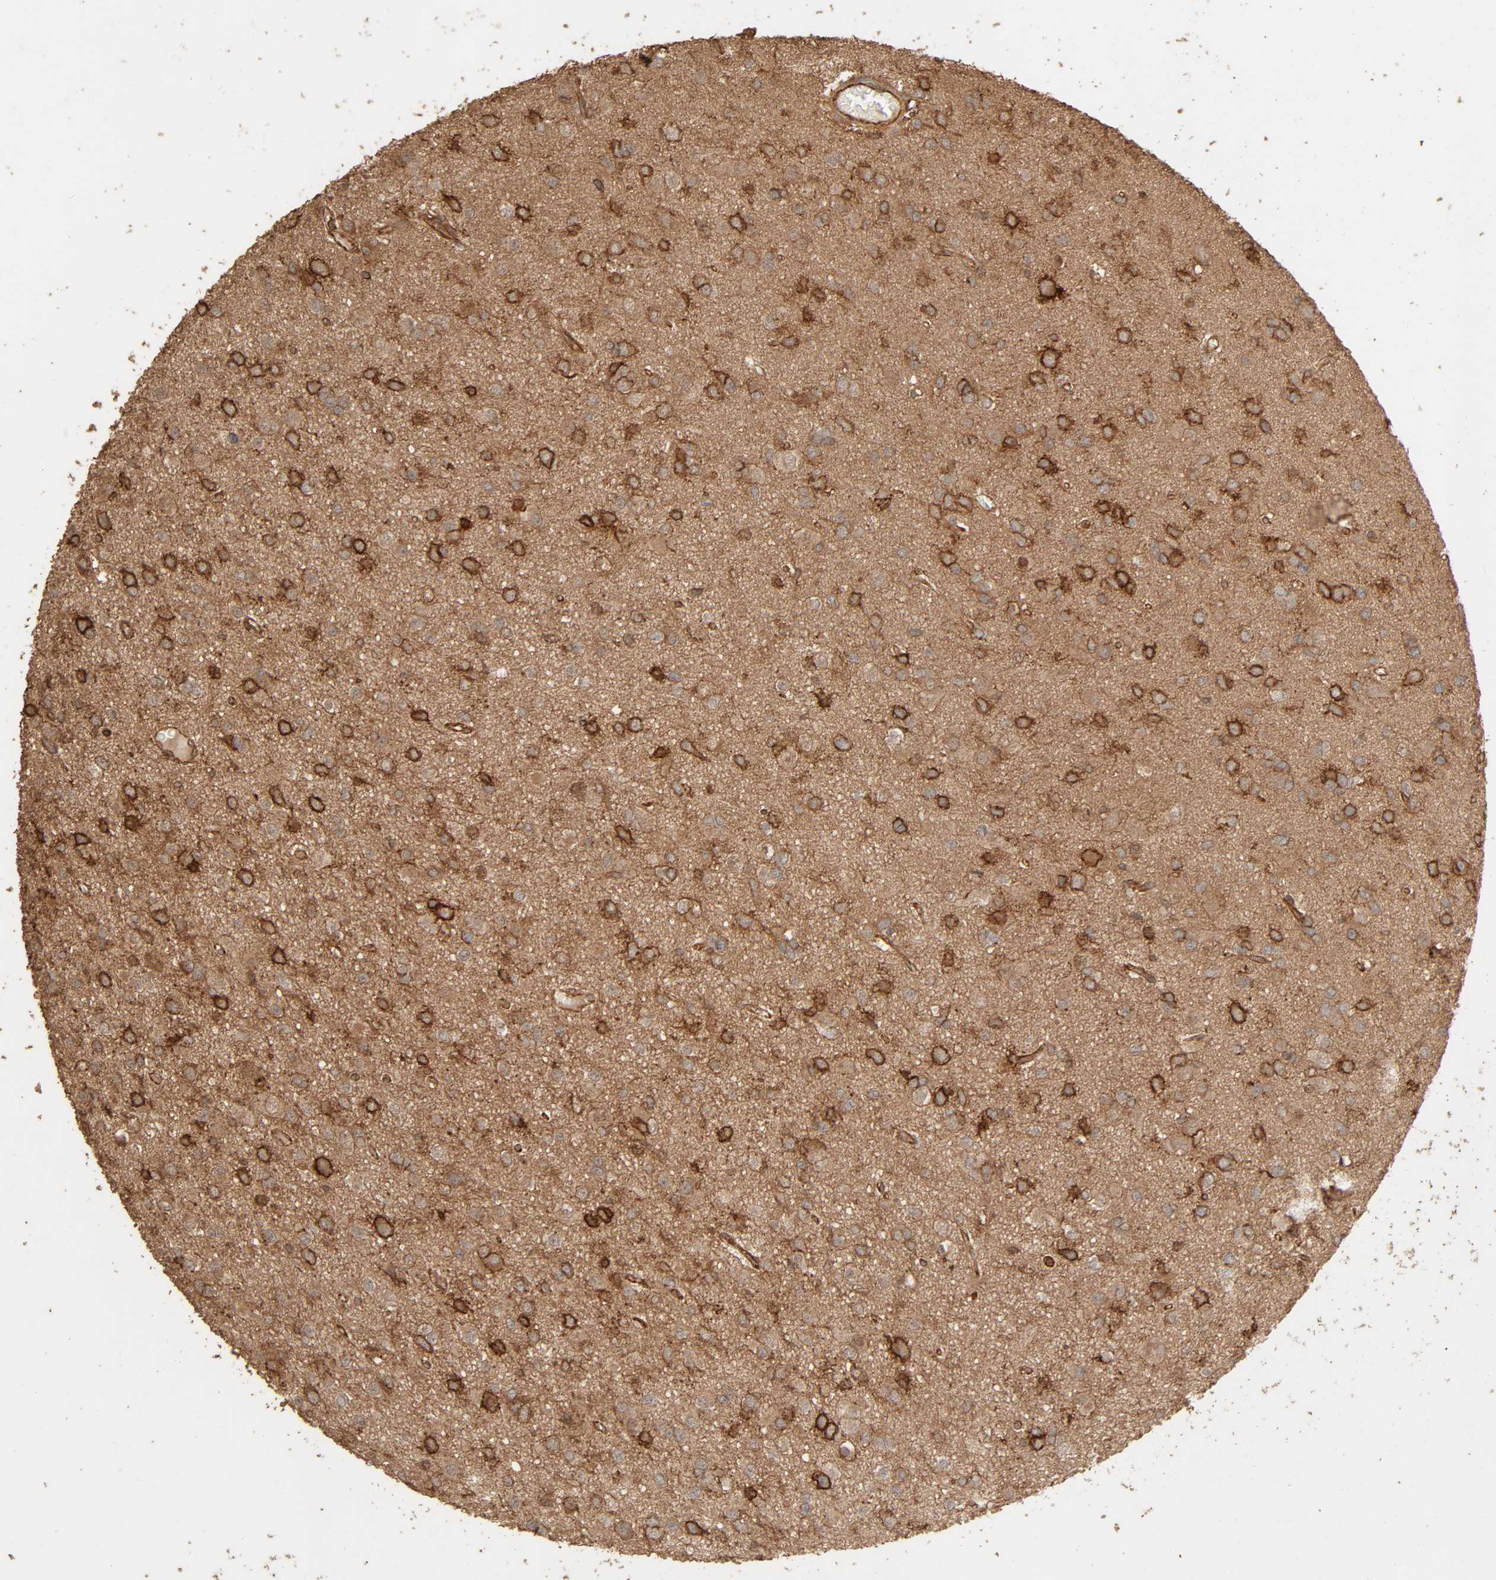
{"staining": {"intensity": "strong", "quantity": "25%-75%", "location": "cytoplasmic/membranous"}, "tissue": "glioma", "cell_type": "Tumor cells", "image_type": "cancer", "snomed": [{"axis": "morphology", "description": "Glioma, malignant, Low grade"}, {"axis": "topography", "description": "Brain"}], "caption": "An IHC image of neoplastic tissue is shown. Protein staining in brown shows strong cytoplasmic/membranous positivity in malignant low-grade glioma within tumor cells. (DAB (3,3'-diaminobenzidine) IHC, brown staining for protein, blue staining for nuclei).", "gene": "RPS6KA6", "patient": {"sex": "male", "age": 42}}